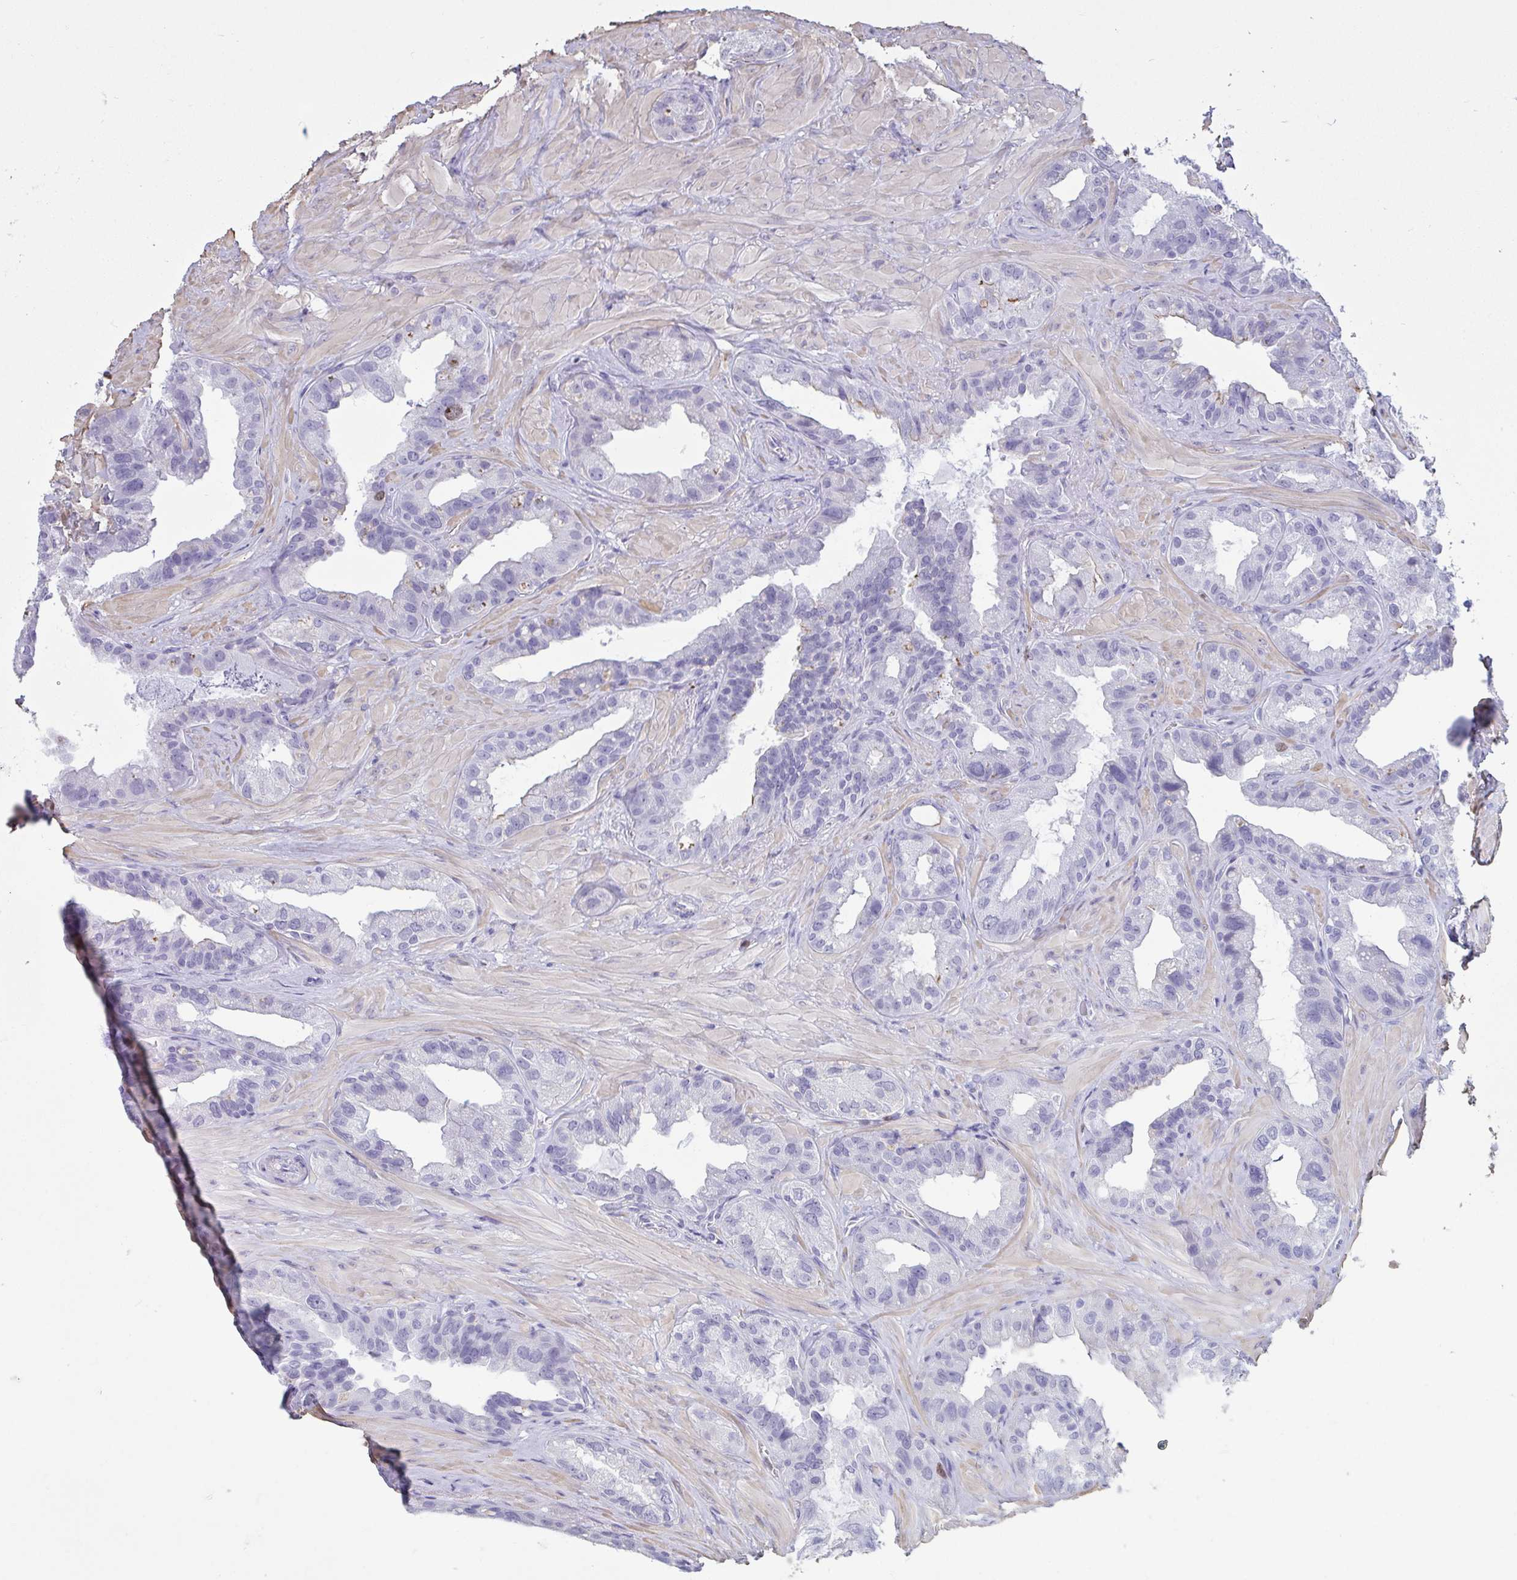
{"staining": {"intensity": "negative", "quantity": "none", "location": "none"}, "tissue": "seminal vesicle", "cell_type": "Glandular cells", "image_type": "normal", "snomed": [{"axis": "morphology", "description": "Normal tissue, NOS"}, {"axis": "topography", "description": "Seminal veicle"}, {"axis": "topography", "description": "Peripheral nerve tissue"}], "caption": "A micrograph of seminal vesicle stained for a protein demonstrates no brown staining in glandular cells. (Brightfield microscopy of DAB (3,3'-diaminobenzidine) immunohistochemistry (IHC) at high magnification).", "gene": "SUZ12", "patient": {"sex": "male", "age": 76}}